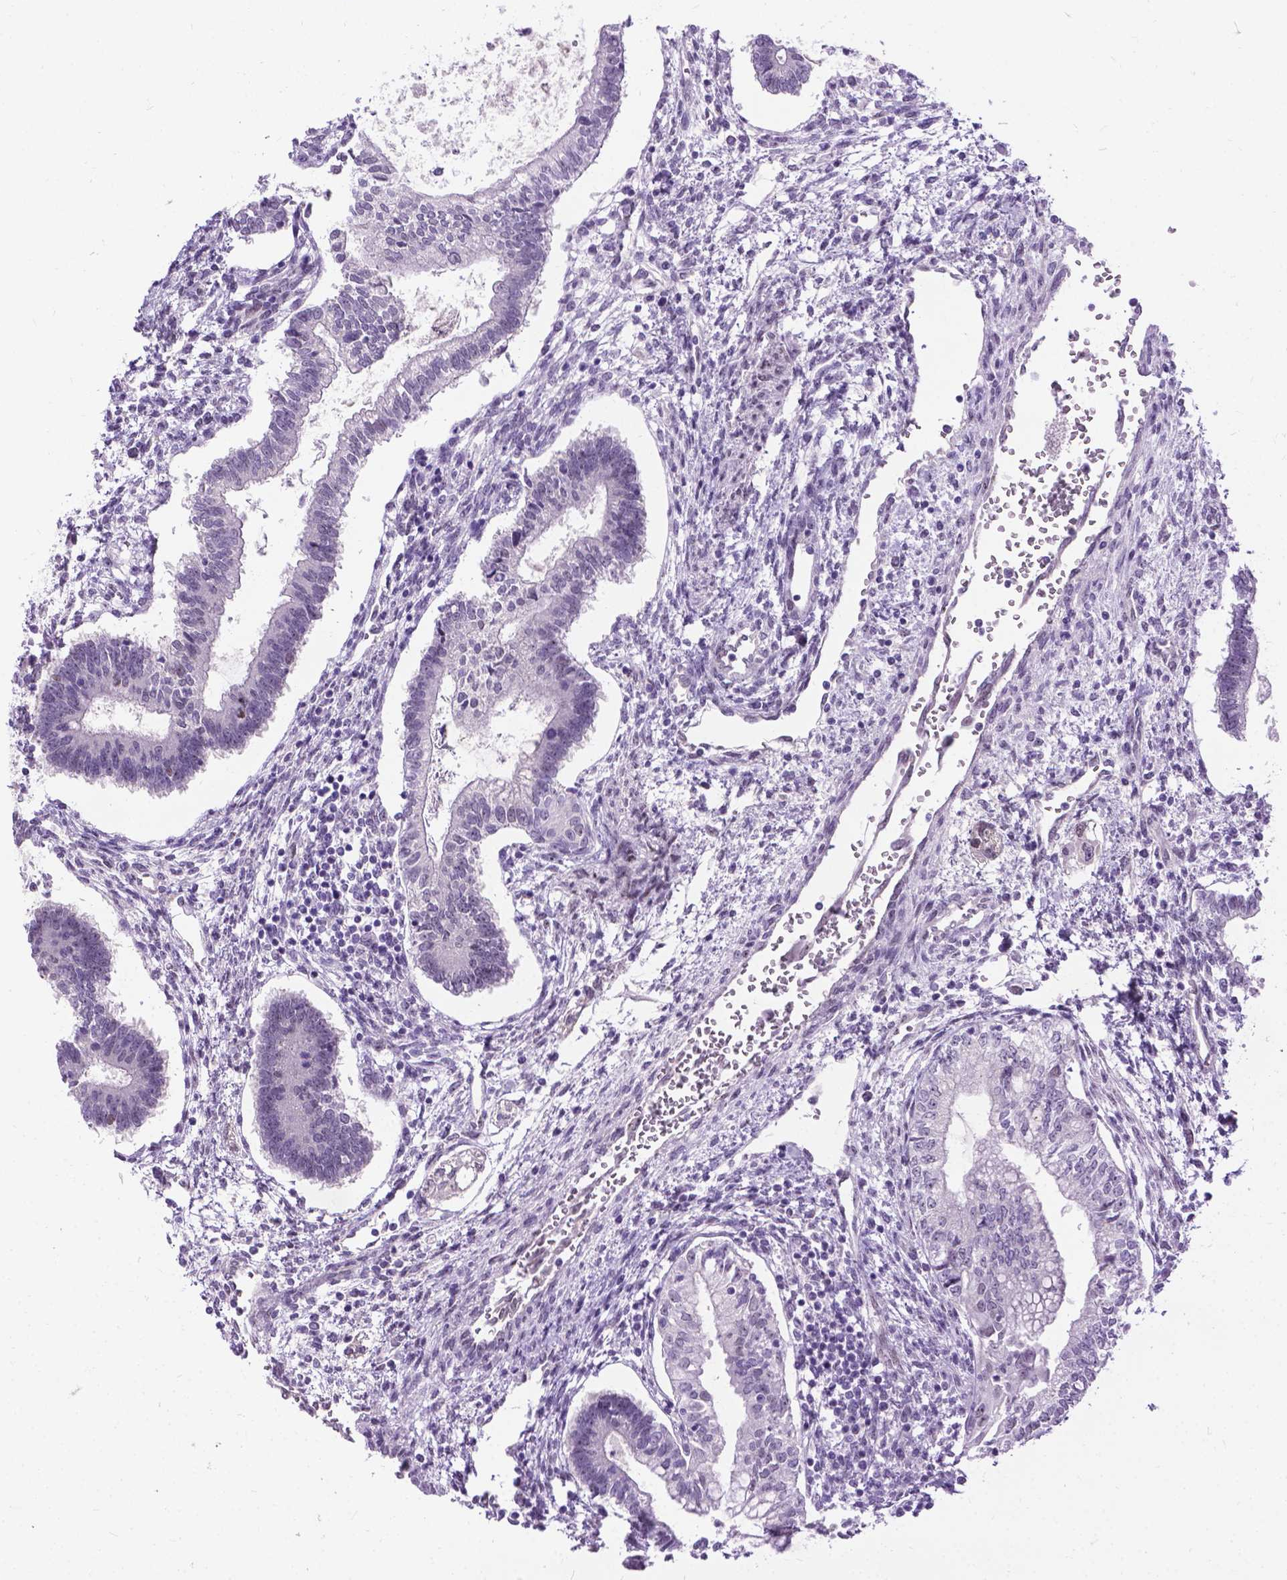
{"staining": {"intensity": "negative", "quantity": "none", "location": "none"}, "tissue": "testis cancer", "cell_type": "Tumor cells", "image_type": "cancer", "snomed": [{"axis": "morphology", "description": "Carcinoma, Embryonal, NOS"}, {"axis": "topography", "description": "Testis"}], "caption": "Protein analysis of testis embryonal carcinoma displays no significant positivity in tumor cells.", "gene": "PROB1", "patient": {"sex": "male", "age": 37}}